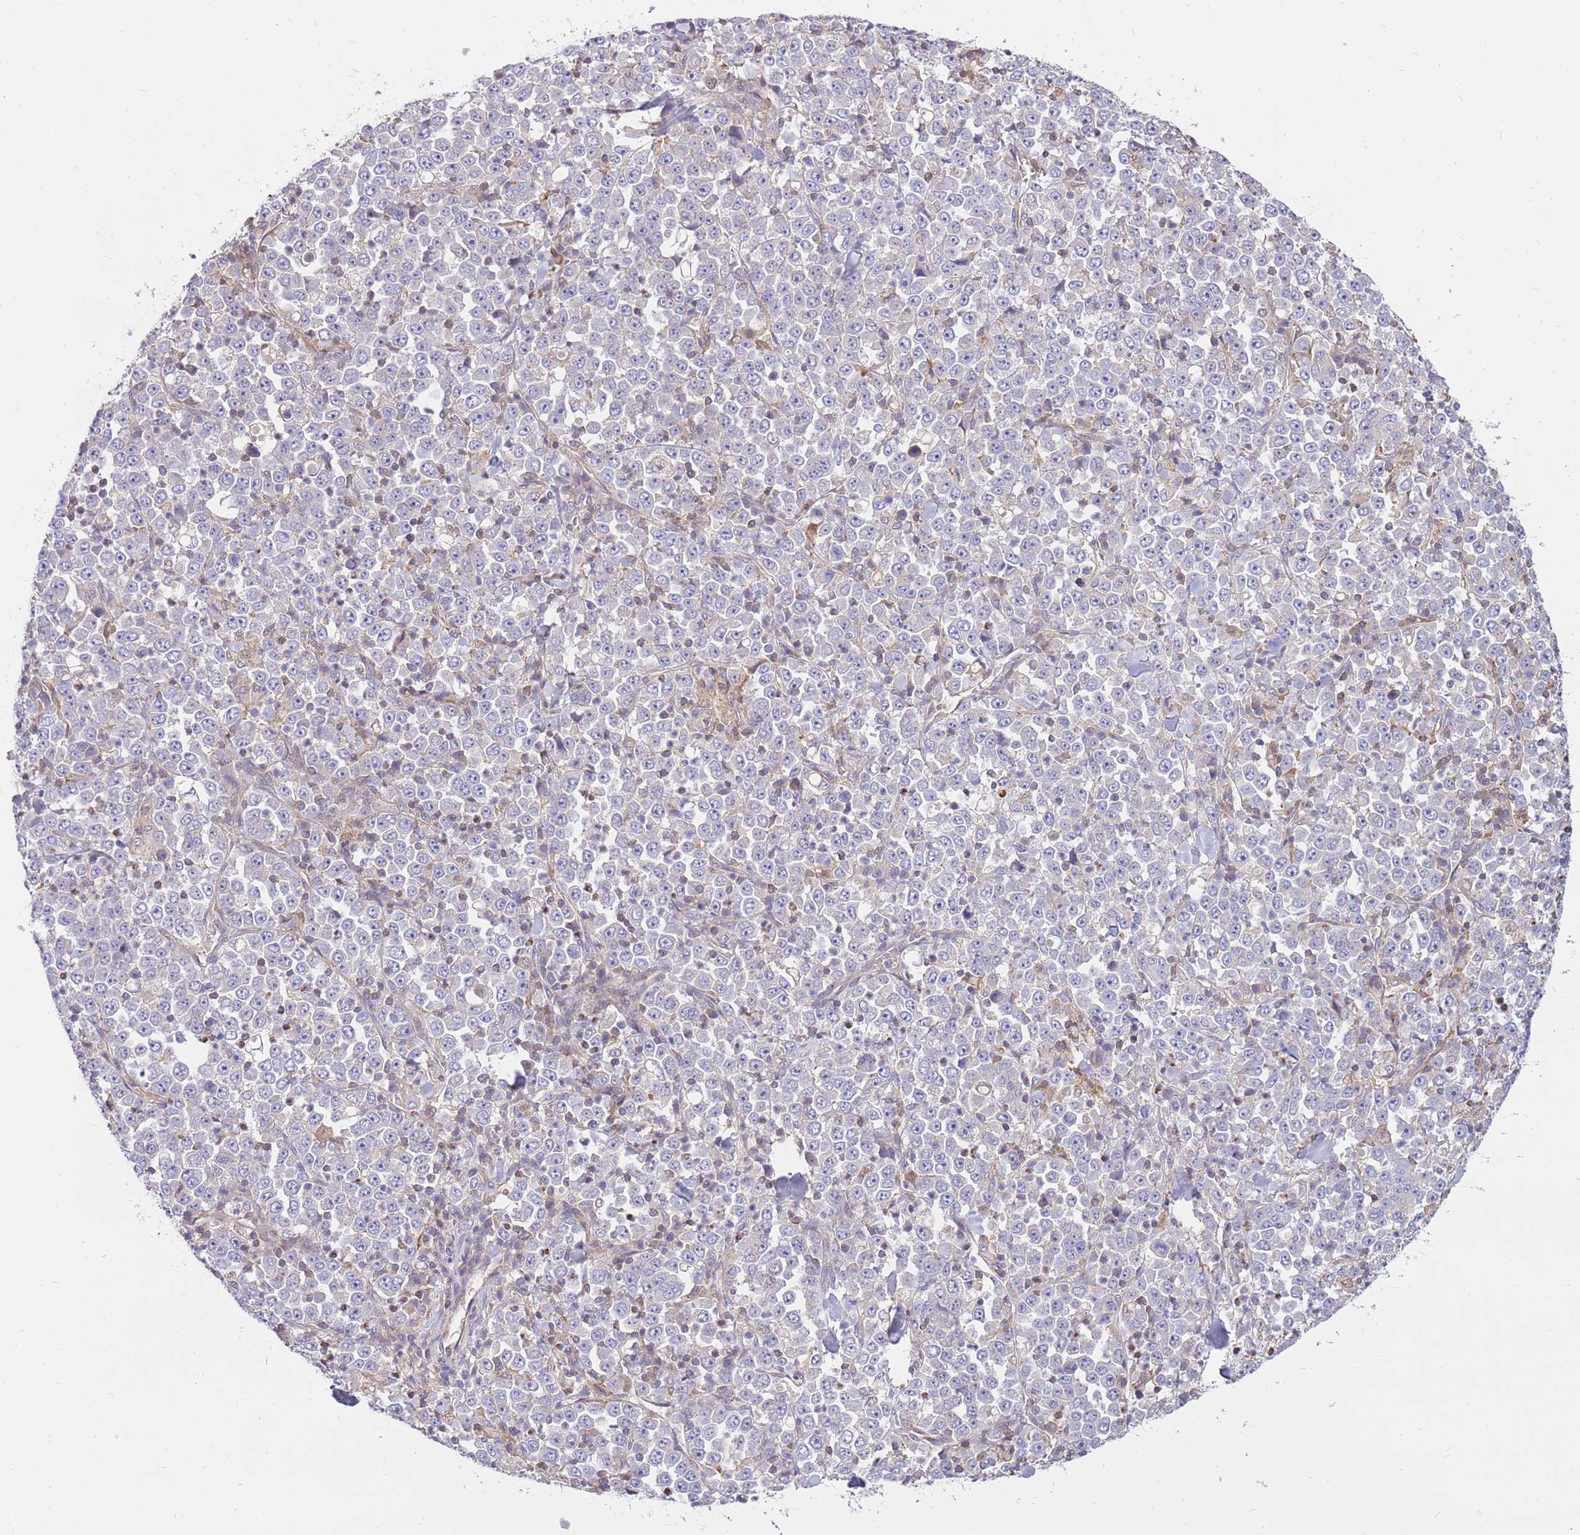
{"staining": {"intensity": "negative", "quantity": "none", "location": "none"}, "tissue": "stomach cancer", "cell_type": "Tumor cells", "image_type": "cancer", "snomed": [{"axis": "morphology", "description": "Normal tissue, NOS"}, {"axis": "morphology", "description": "Adenocarcinoma, NOS"}, {"axis": "topography", "description": "Stomach, upper"}, {"axis": "topography", "description": "Stomach"}], "caption": "This is an immunohistochemistry (IHC) micrograph of human stomach cancer. There is no positivity in tumor cells.", "gene": "MVD", "patient": {"sex": "male", "age": 59}}